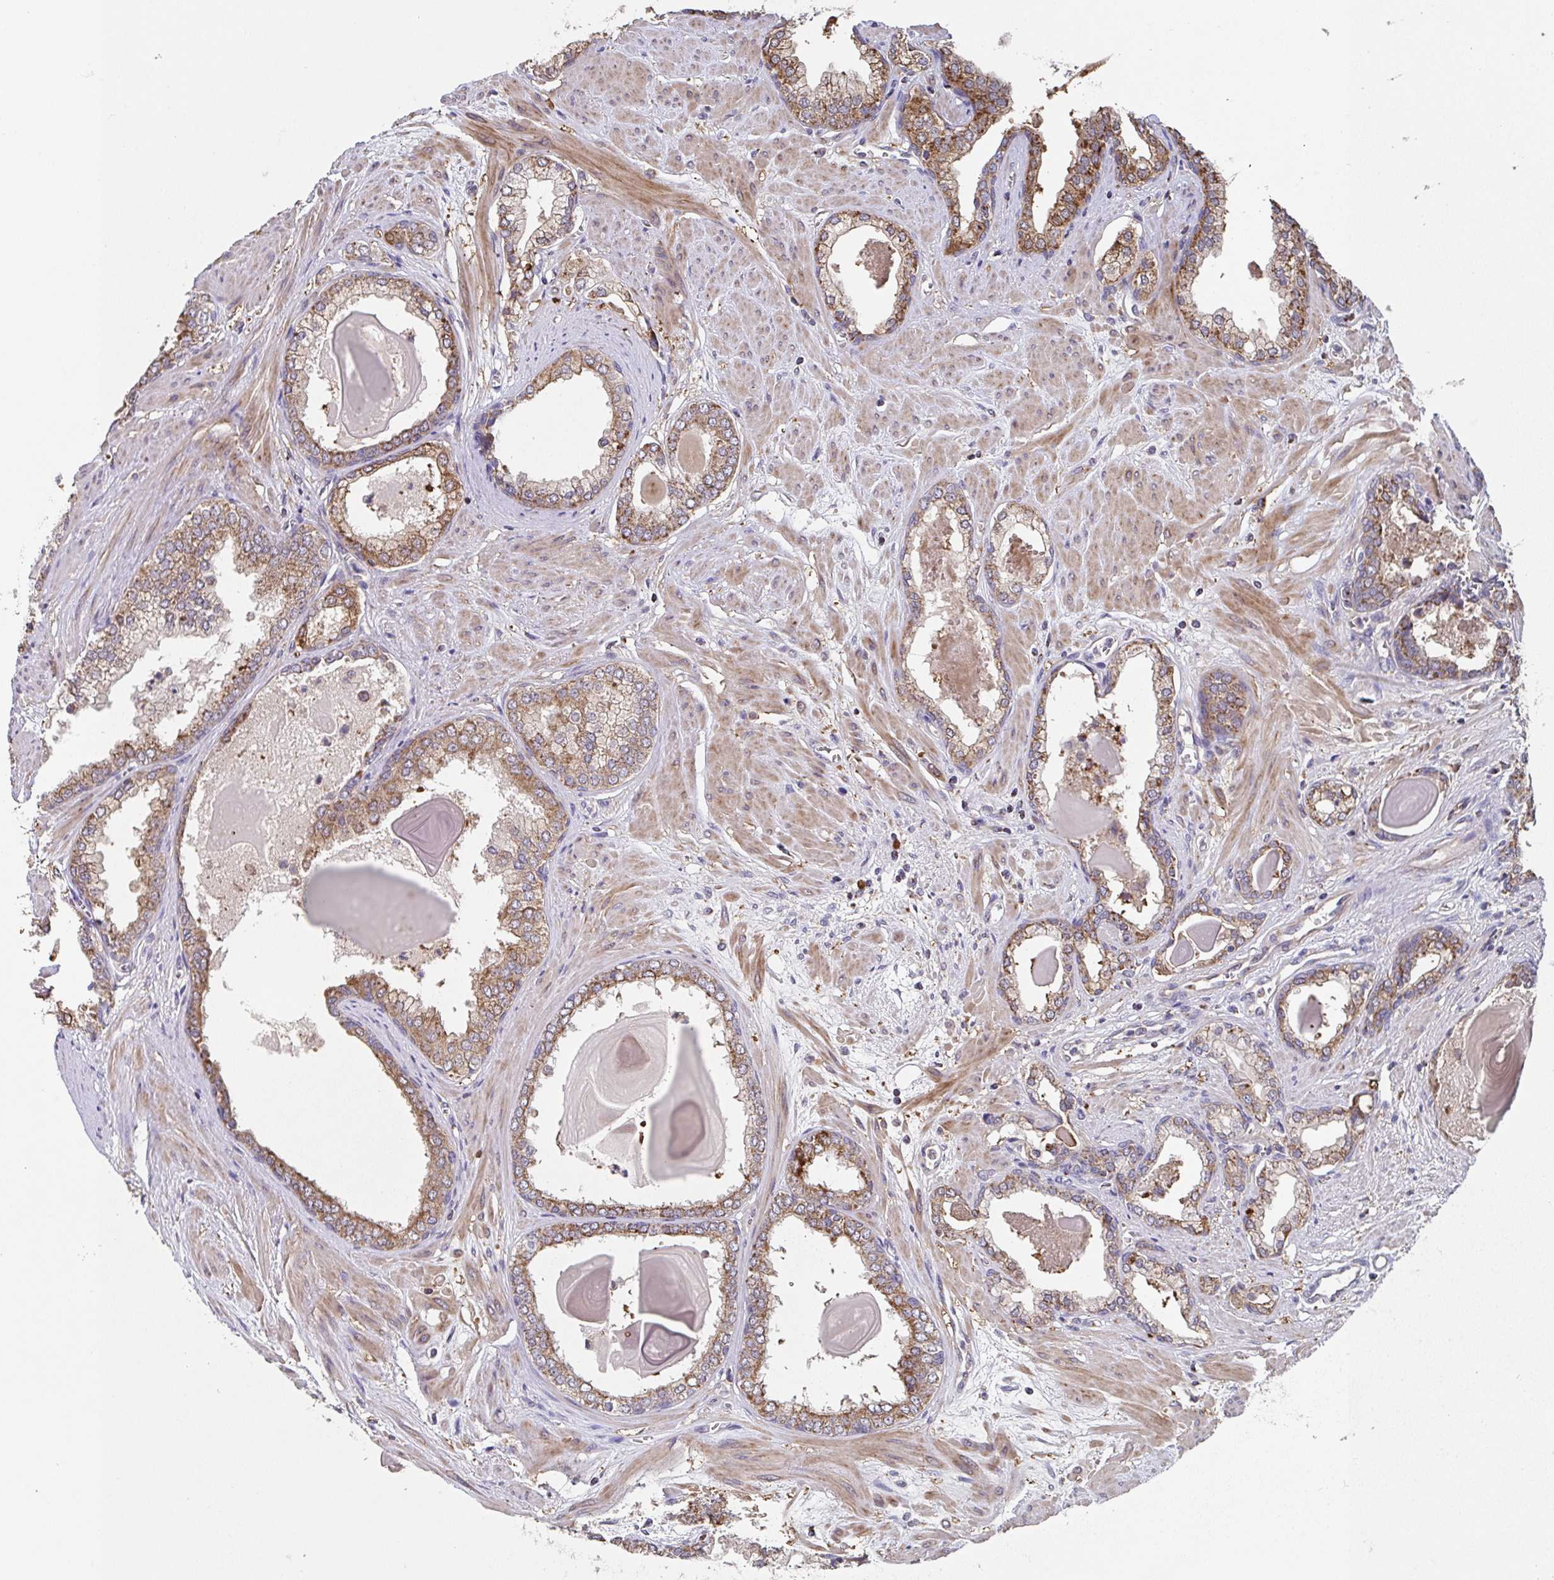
{"staining": {"intensity": "moderate", "quantity": ">75%", "location": "cytoplasmic/membranous"}, "tissue": "prostate cancer", "cell_type": "Tumor cells", "image_type": "cancer", "snomed": [{"axis": "morphology", "description": "Adenocarcinoma, Low grade"}, {"axis": "topography", "description": "Prostate"}], "caption": "Protein analysis of prostate cancer tissue demonstrates moderate cytoplasmic/membranous positivity in approximately >75% of tumor cells. (DAB (3,3'-diaminobenzidine) = brown stain, brightfield microscopy at high magnification).", "gene": "MT-ND3", "patient": {"sex": "male", "age": 64}}